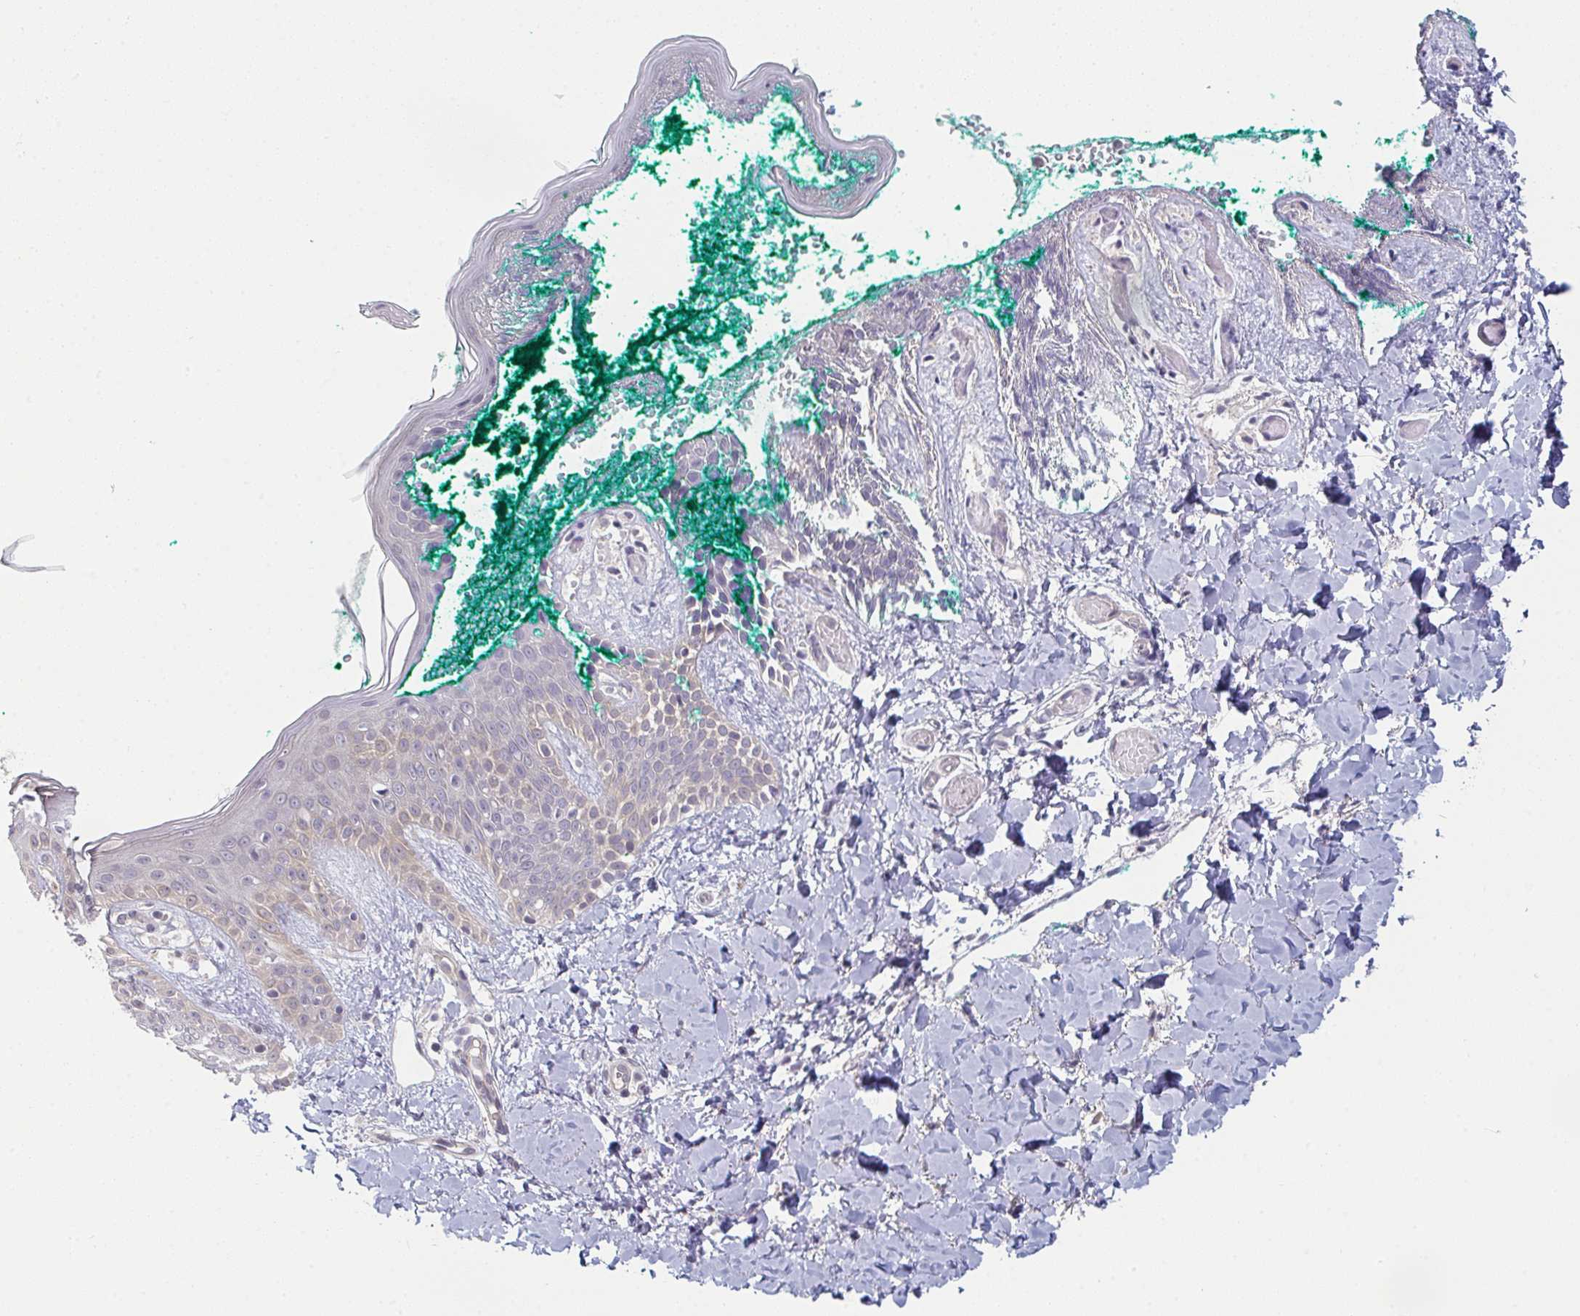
{"staining": {"intensity": "negative", "quantity": "none", "location": "none"}, "tissue": "skin", "cell_type": "Fibroblasts", "image_type": "normal", "snomed": [{"axis": "morphology", "description": "Normal tissue, NOS"}, {"axis": "topography", "description": "Skin"}], "caption": "The IHC image has no significant expression in fibroblasts of skin. The staining was performed using DAB to visualize the protein expression in brown, while the nuclei were stained in blue with hematoxylin (Magnification: 20x).", "gene": "ZNF214", "patient": {"sex": "male", "age": 16}}